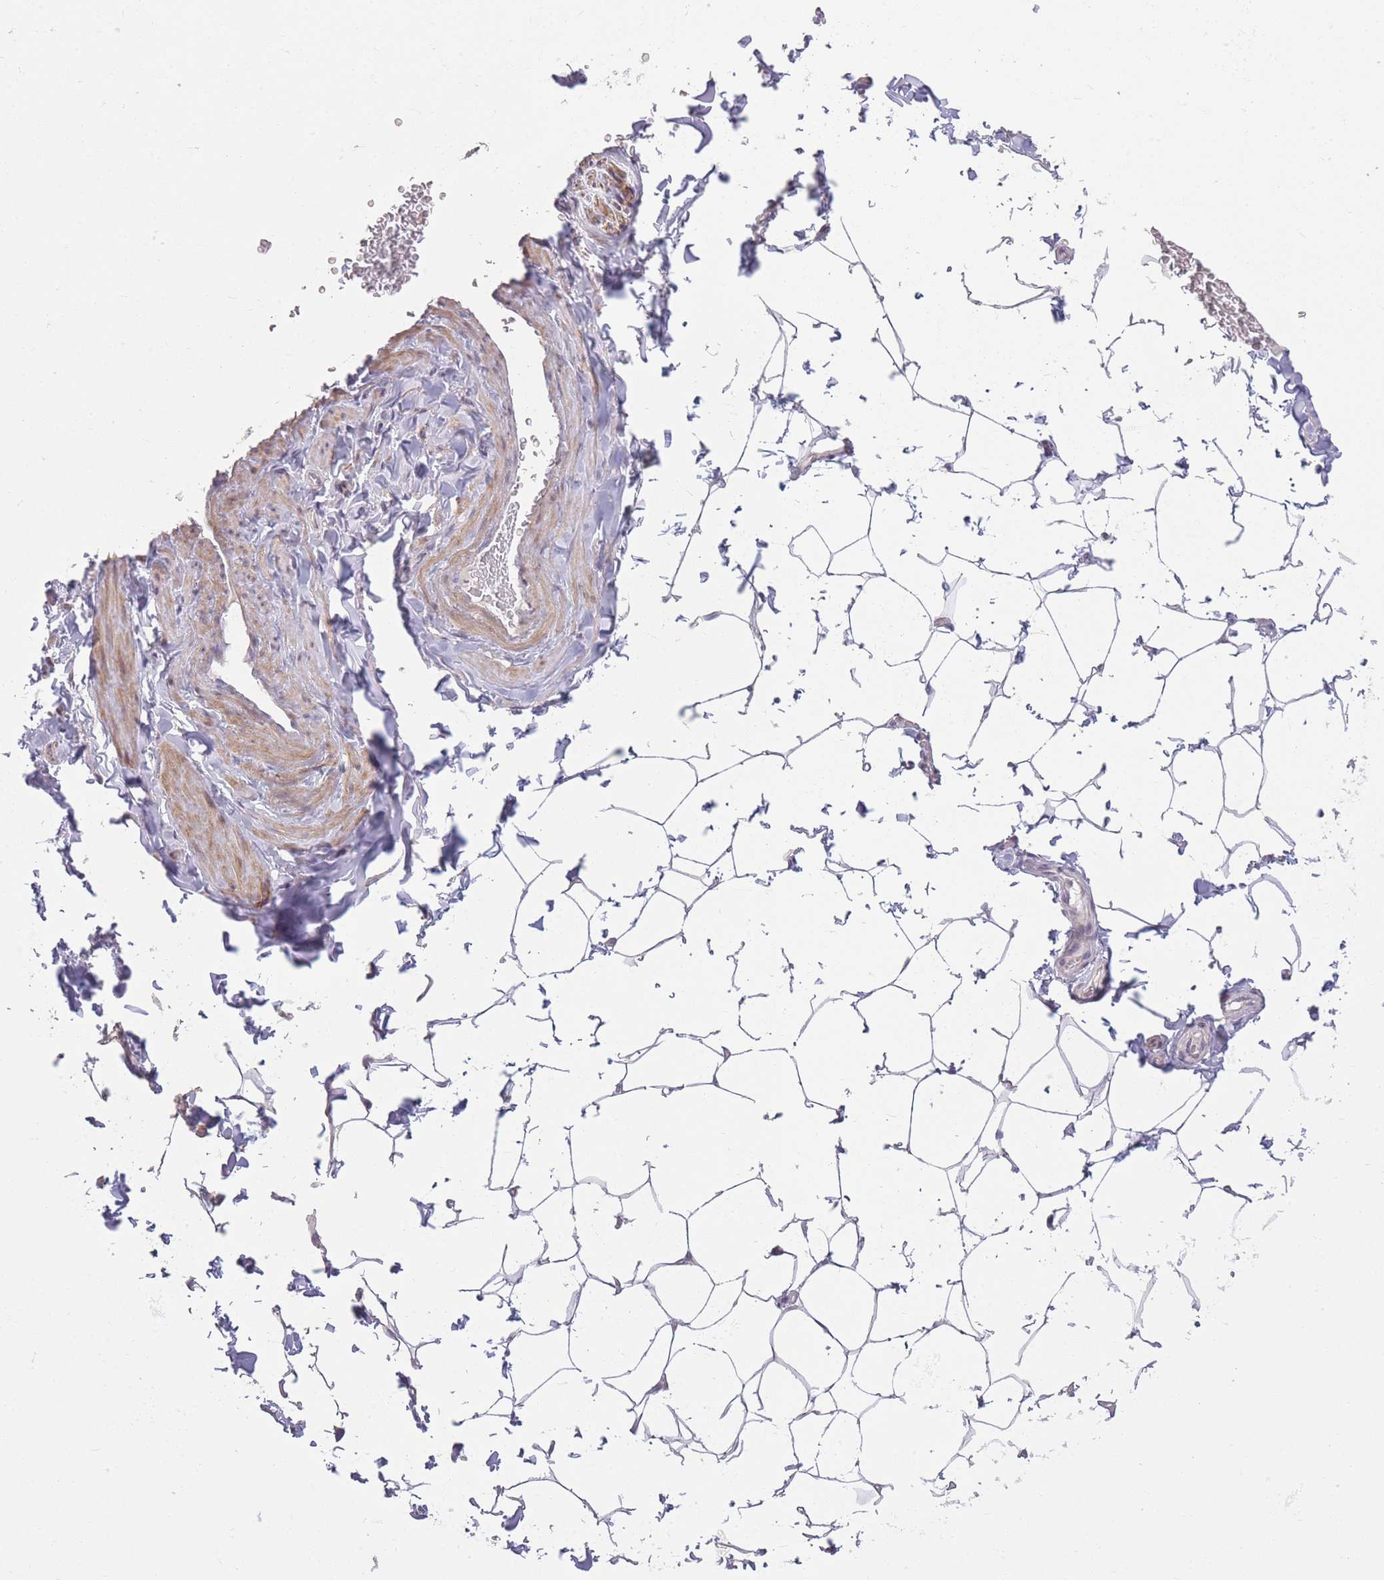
{"staining": {"intensity": "negative", "quantity": "none", "location": "none"}, "tissue": "adipose tissue", "cell_type": "Adipocytes", "image_type": "normal", "snomed": [{"axis": "morphology", "description": "Normal tissue, NOS"}, {"axis": "topography", "description": "Soft tissue"}, {"axis": "topography", "description": "Adipose tissue"}, {"axis": "topography", "description": "Vascular tissue"}, {"axis": "topography", "description": "Peripheral nerve tissue"}], "caption": "Immunohistochemistry photomicrograph of benign adipose tissue: adipose tissue stained with DAB (3,3'-diaminobenzidine) exhibits no significant protein expression in adipocytes. (Brightfield microscopy of DAB (3,3'-diaminobenzidine) IHC at high magnification).", "gene": "ZBTB24", "patient": {"sex": "male", "age": 46}}